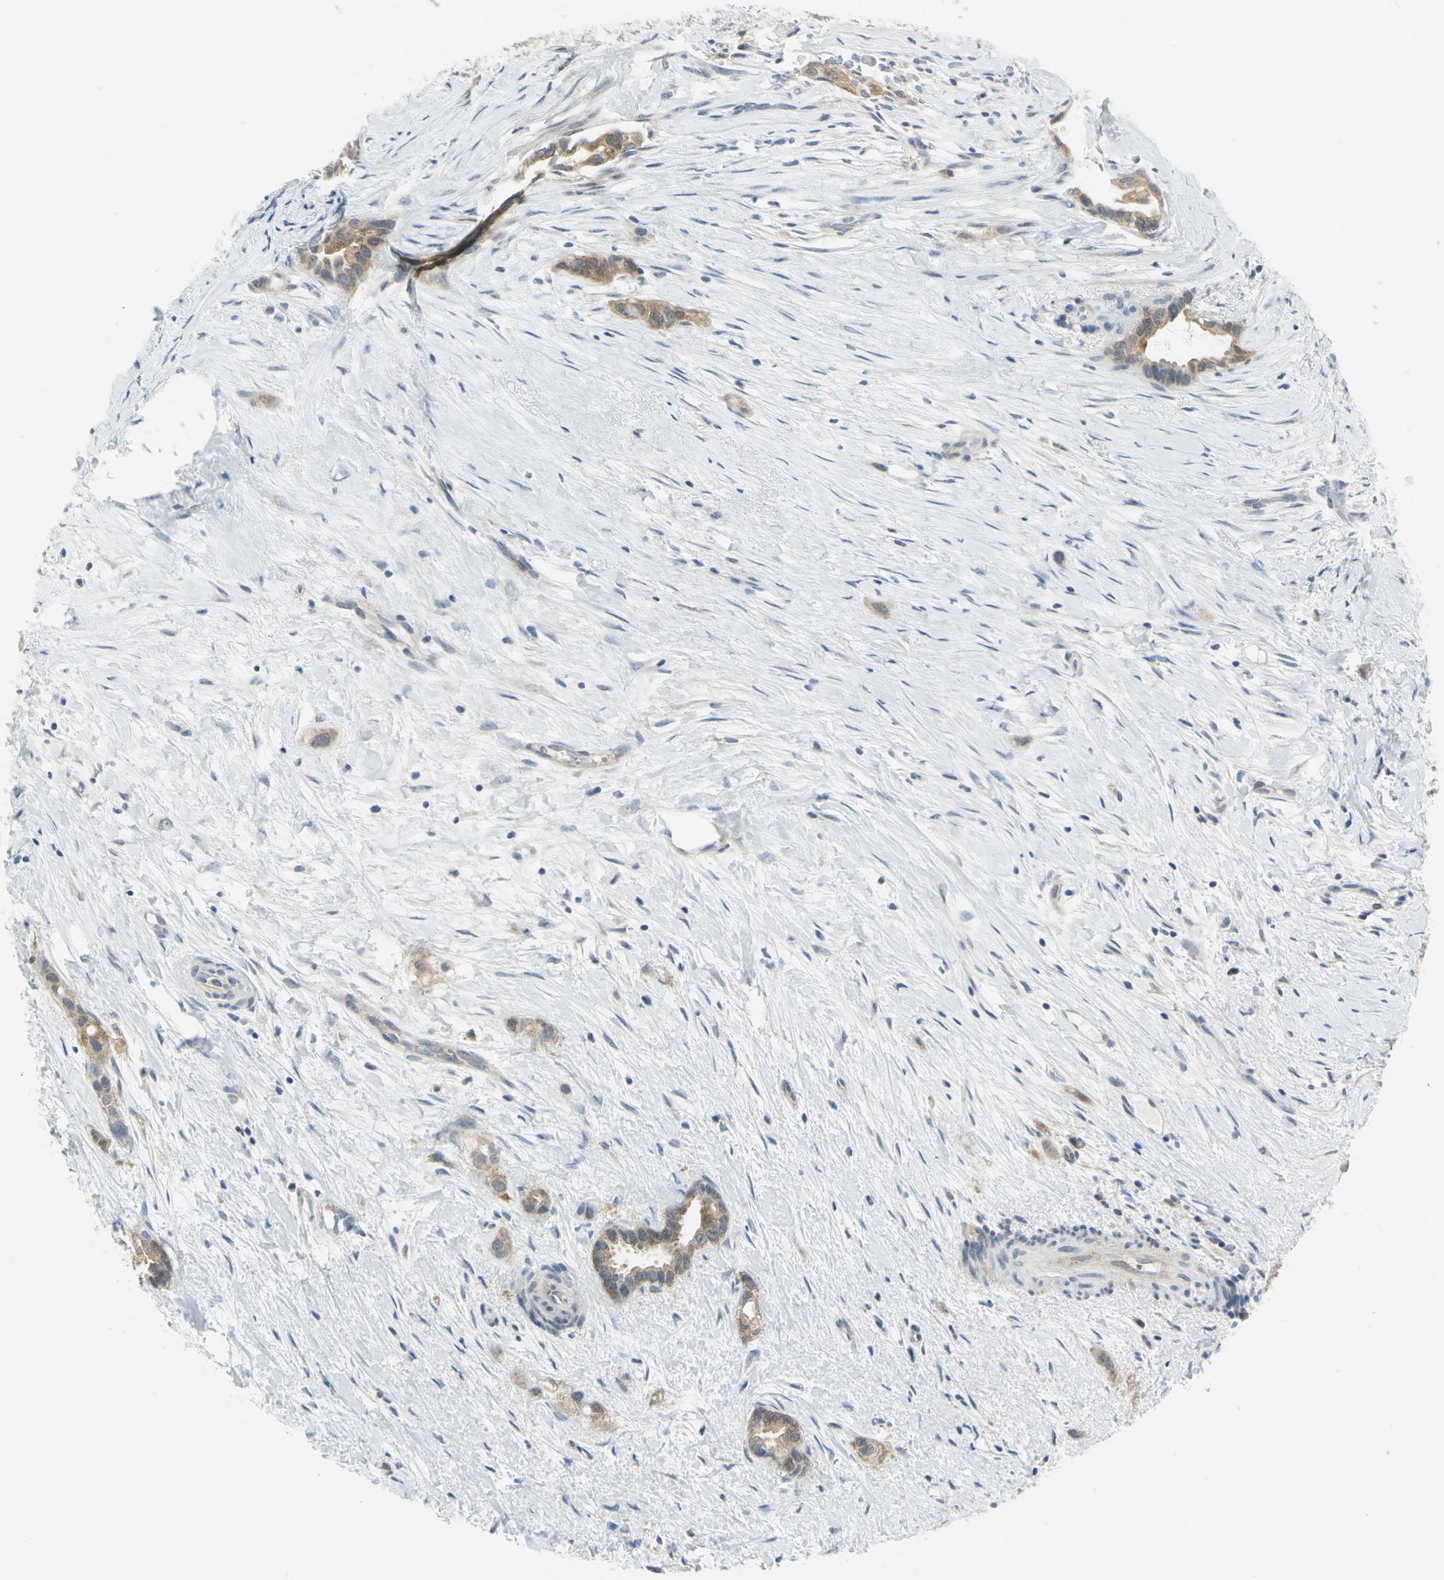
{"staining": {"intensity": "moderate", "quantity": ">75%", "location": "cytoplasmic/membranous"}, "tissue": "liver cancer", "cell_type": "Tumor cells", "image_type": "cancer", "snomed": [{"axis": "morphology", "description": "Cholangiocarcinoma"}, {"axis": "topography", "description": "Liver"}], "caption": "Immunohistochemistry (IHC) photomicrograph of neoplastic tissue: human liver cholangiocarcinoma stained using immunohistochemistry (IHC) exhibits medium levels of moderate protein expression localized specifically in the cytoplasmic/membranous of tumor cells, appearing as a cytoplasmic/membranous brown color.", "gene": "ALDOA", "patient": {"sex": "female", "age": 65}}